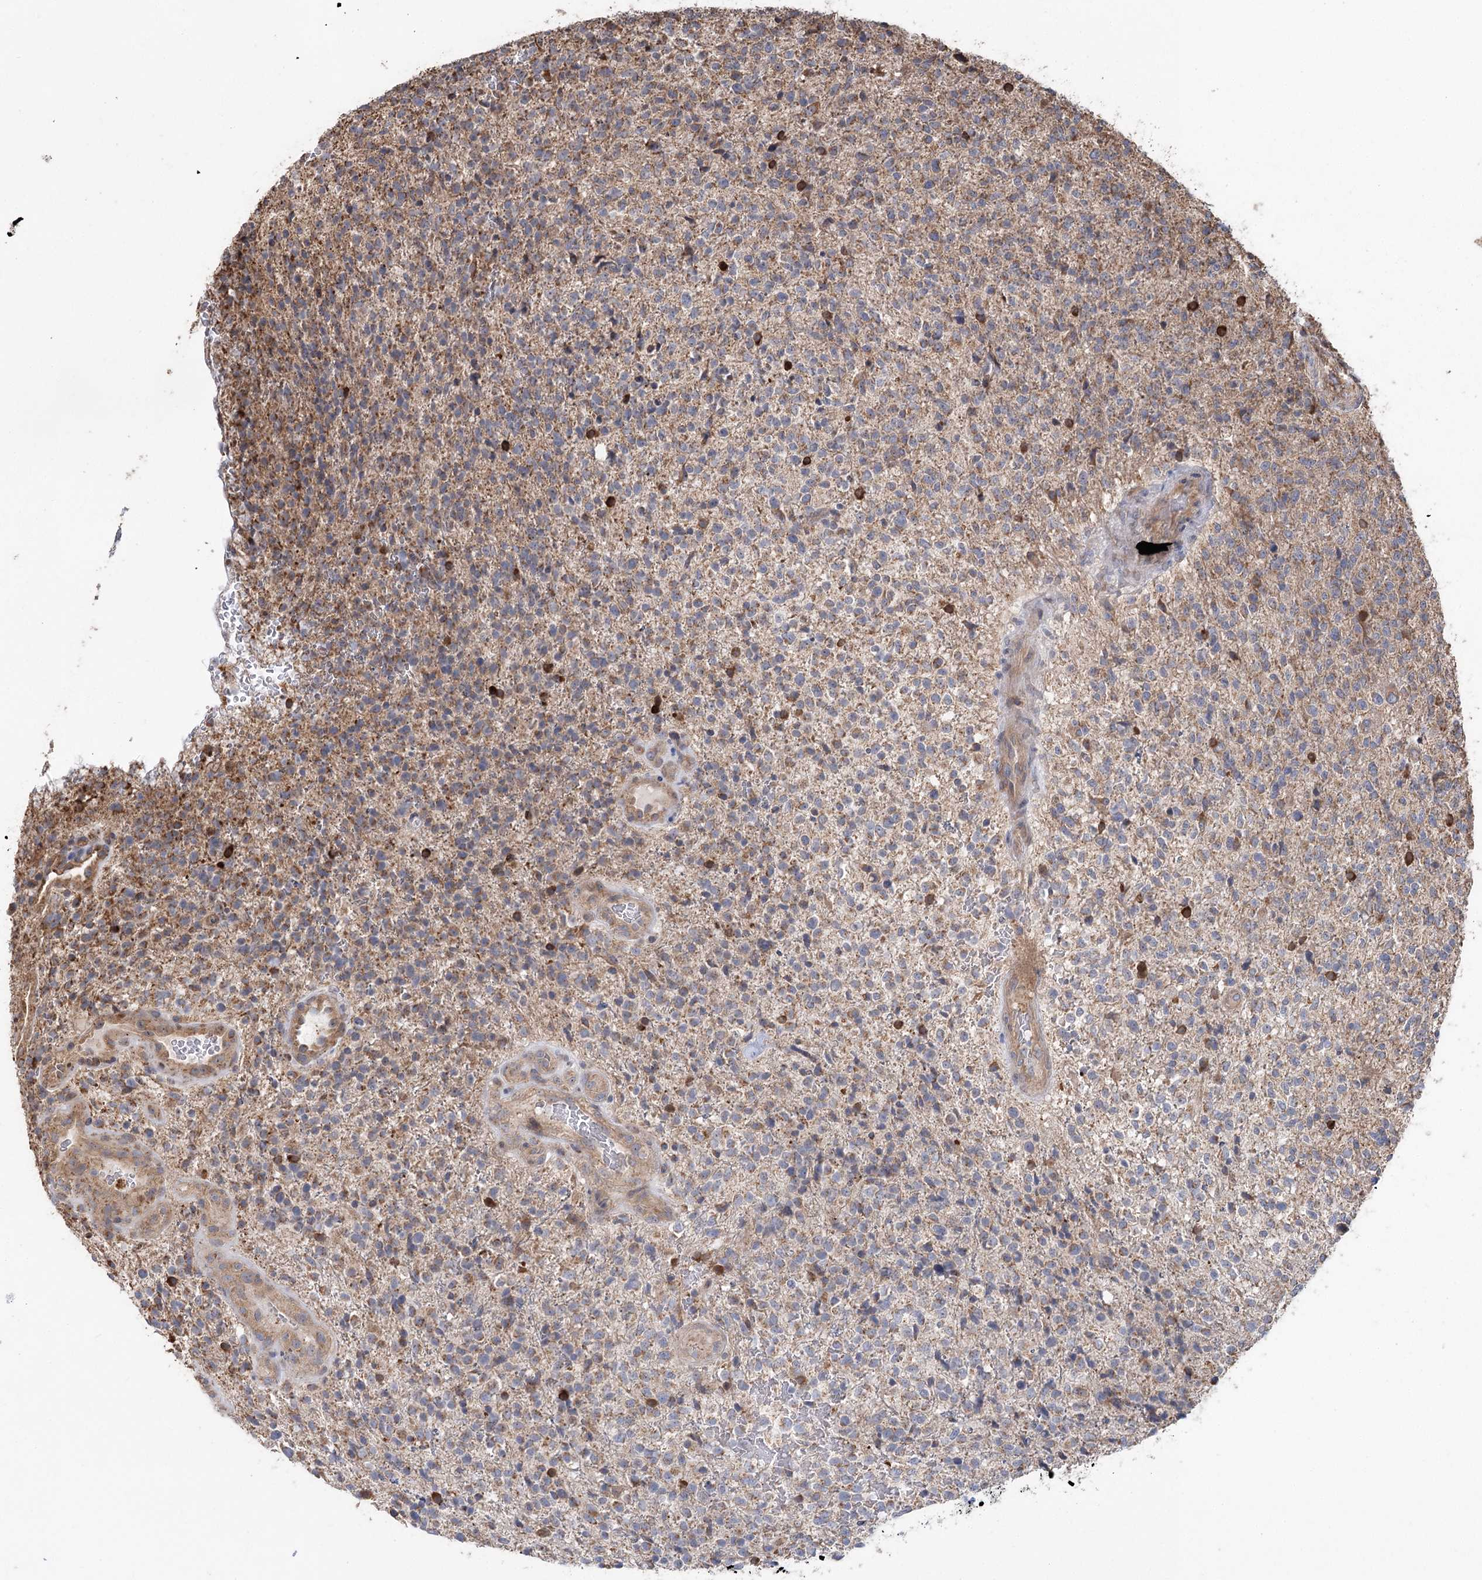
{"staining": {"intensity": "moderate", "quantity": "<25%", "location": "cytoplasmic/membranous"}, "tissue": "glioma", "cell_type": "Tumor cells", "image_type": "cancer", "snomed": [{"axis": "morphology", "description": "Glioma, malignant, High grade"}, {"axis": "topography", "description": "Brain"}], "caption": "The micrograph shows staining of high-grade glioma (malignant), revealing moderate cytoplasmic/membranous protein positivity (brown color) within tumor cells. Ihc stains the protein in brown and the nuclei are stained blue.", "gene": "RWDD4", "patient": {"sex": "male", "age": 56}}